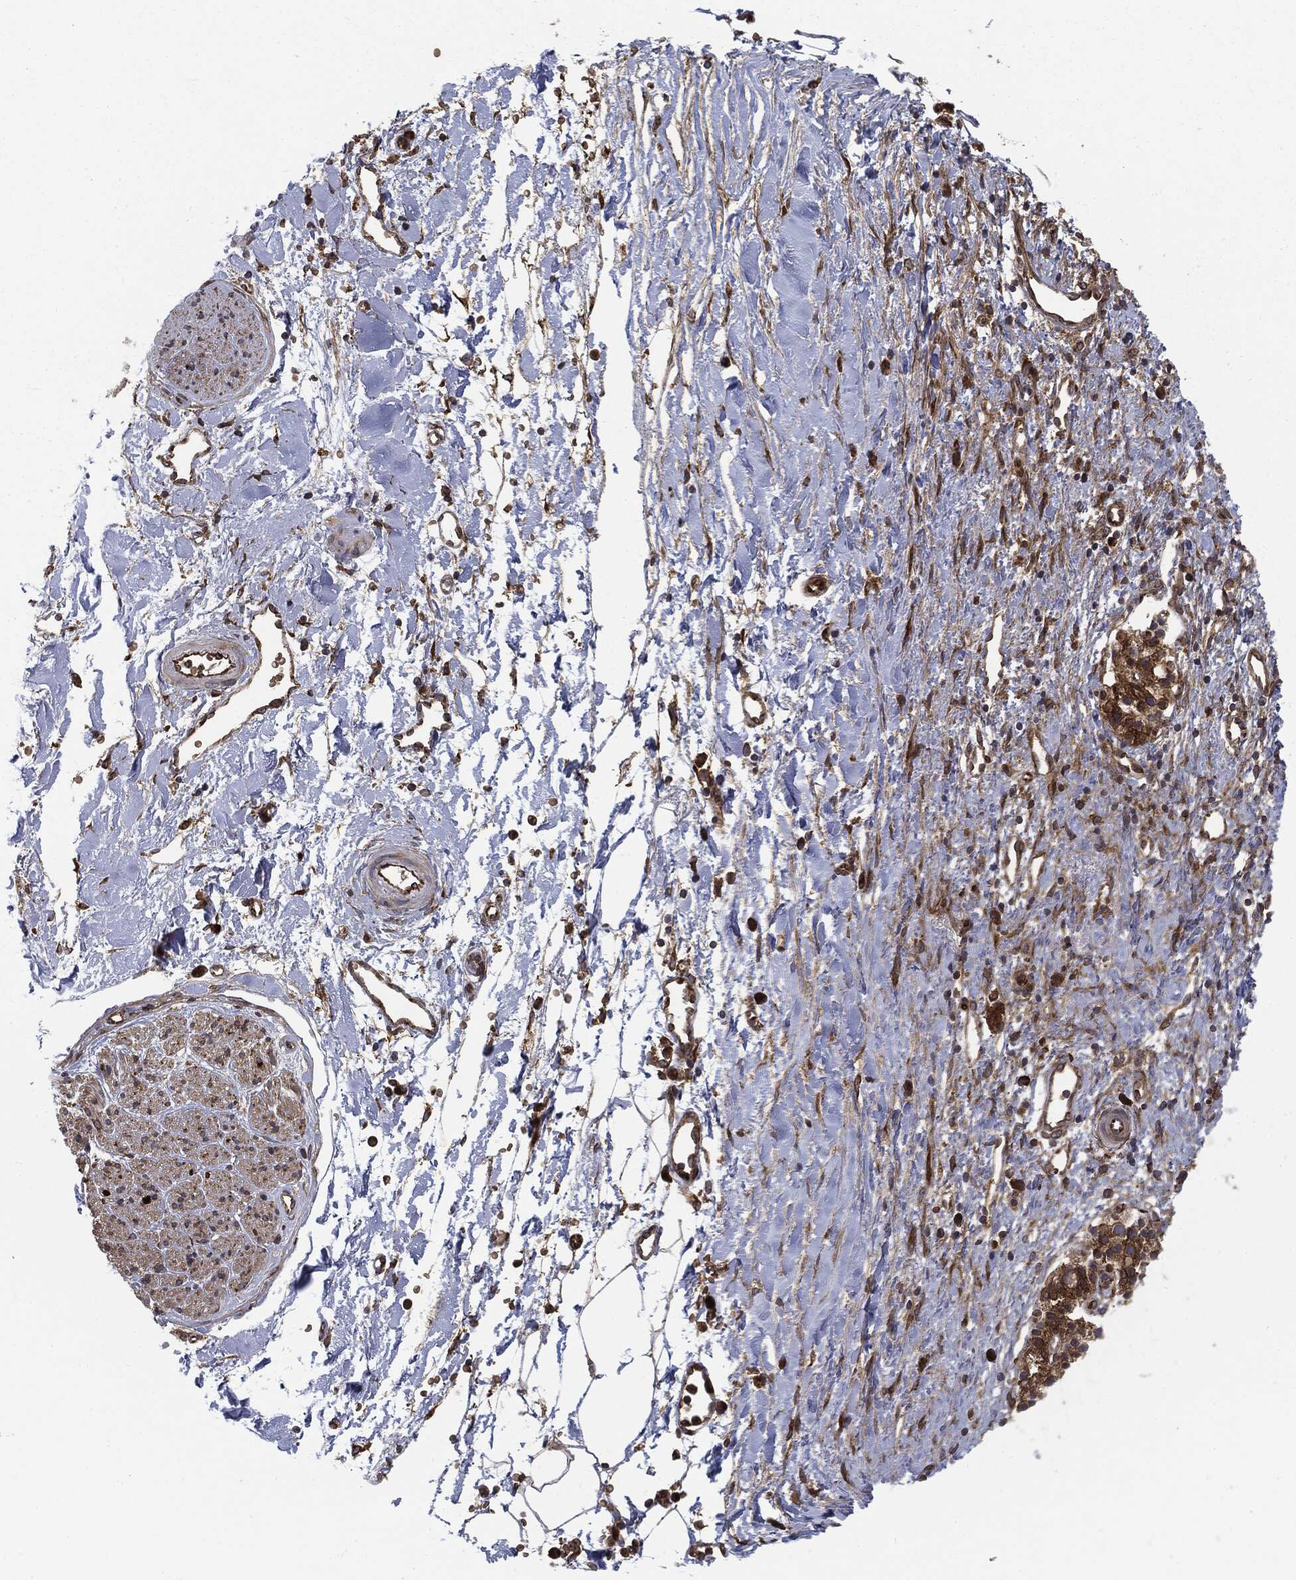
{"staining": {"intensity": "strong", "quantity": "<25%", "location": "cytoplasmic/membranous"}, "tissue": "soft tissue", "cell_type": "Fibroblasts", "image_type": "normal", "snomed": [{"axis": "morphology", "description": "Normal tissue, NOS"}, {"axis": "morphology", "description": "Adenocarcinoma, NOS"}, {"axis": "topography", "description": "Pancreas"}, {"axis": "topography", "description": "Peripheral nerve tissue"}], "caption": "Soft tissue stained with a brown dye displays strong cytoplasmic/membranous positive positivity in approximately <25% of fibroblasts.", "gene": "EIF2AK2", "patient": {"sex": "male", "age": 61}}